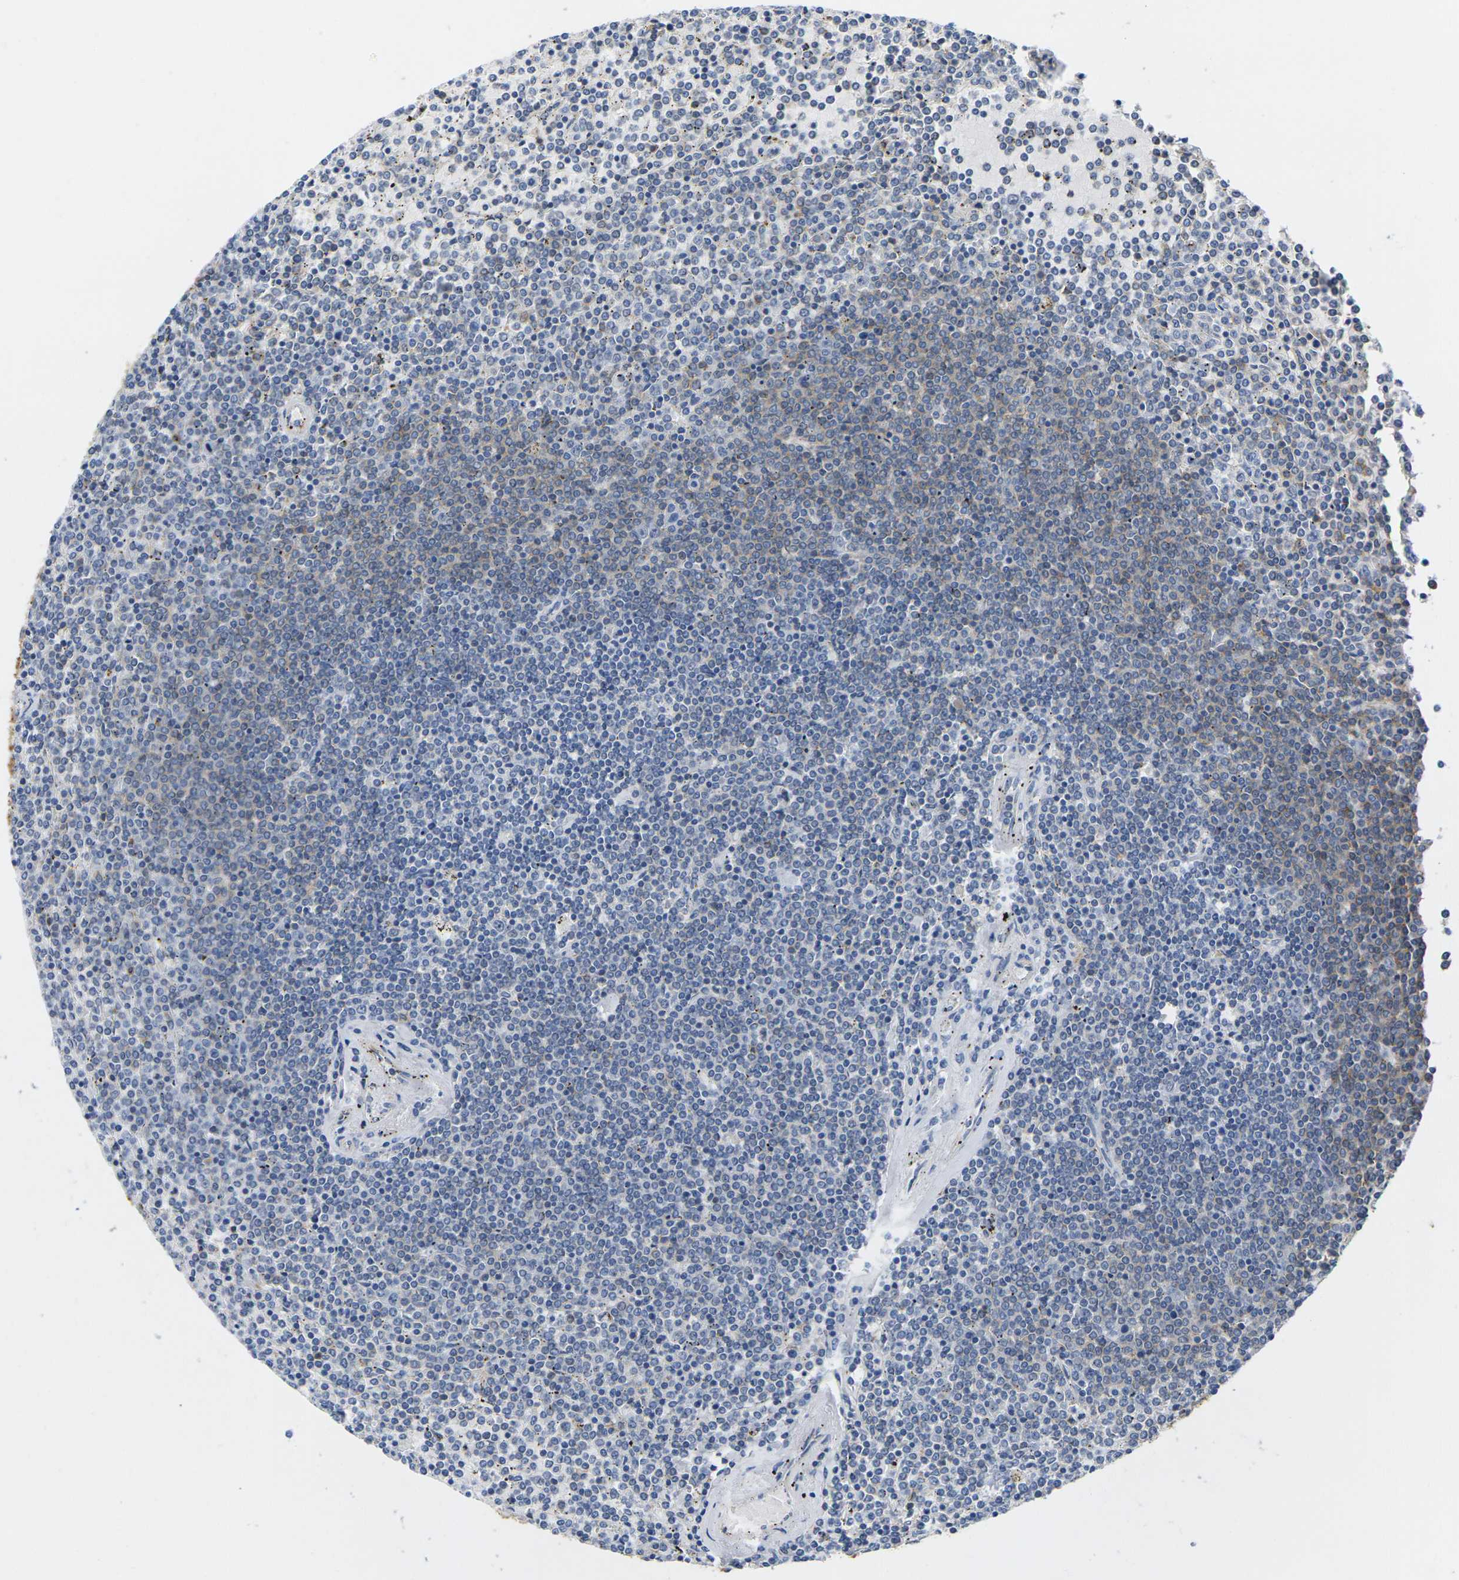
{"staining": {"intensity": "negative", "quantity": "none", "location": "none"}, "tissue": "lymphoma", "cell_type": "Tumor cells", "image_type": "cancer", "snomed": [{"axis": "morphology", "description": "Malignant lymphoma, non-Hodgkin's type, Low grade"}, {"axis": "topography", "description": "Spleen"}], "caption": "High power microscopy histopathology image of an IHC micrograph of malignant lymphoma, non-Hodgkin's type (low-grade), revealing no significant staining in tumor cells. (IHC, brightfield microscopy, high magnification).", "gene": "OTOF", "patient": {"sex": "female", "age": 77}}